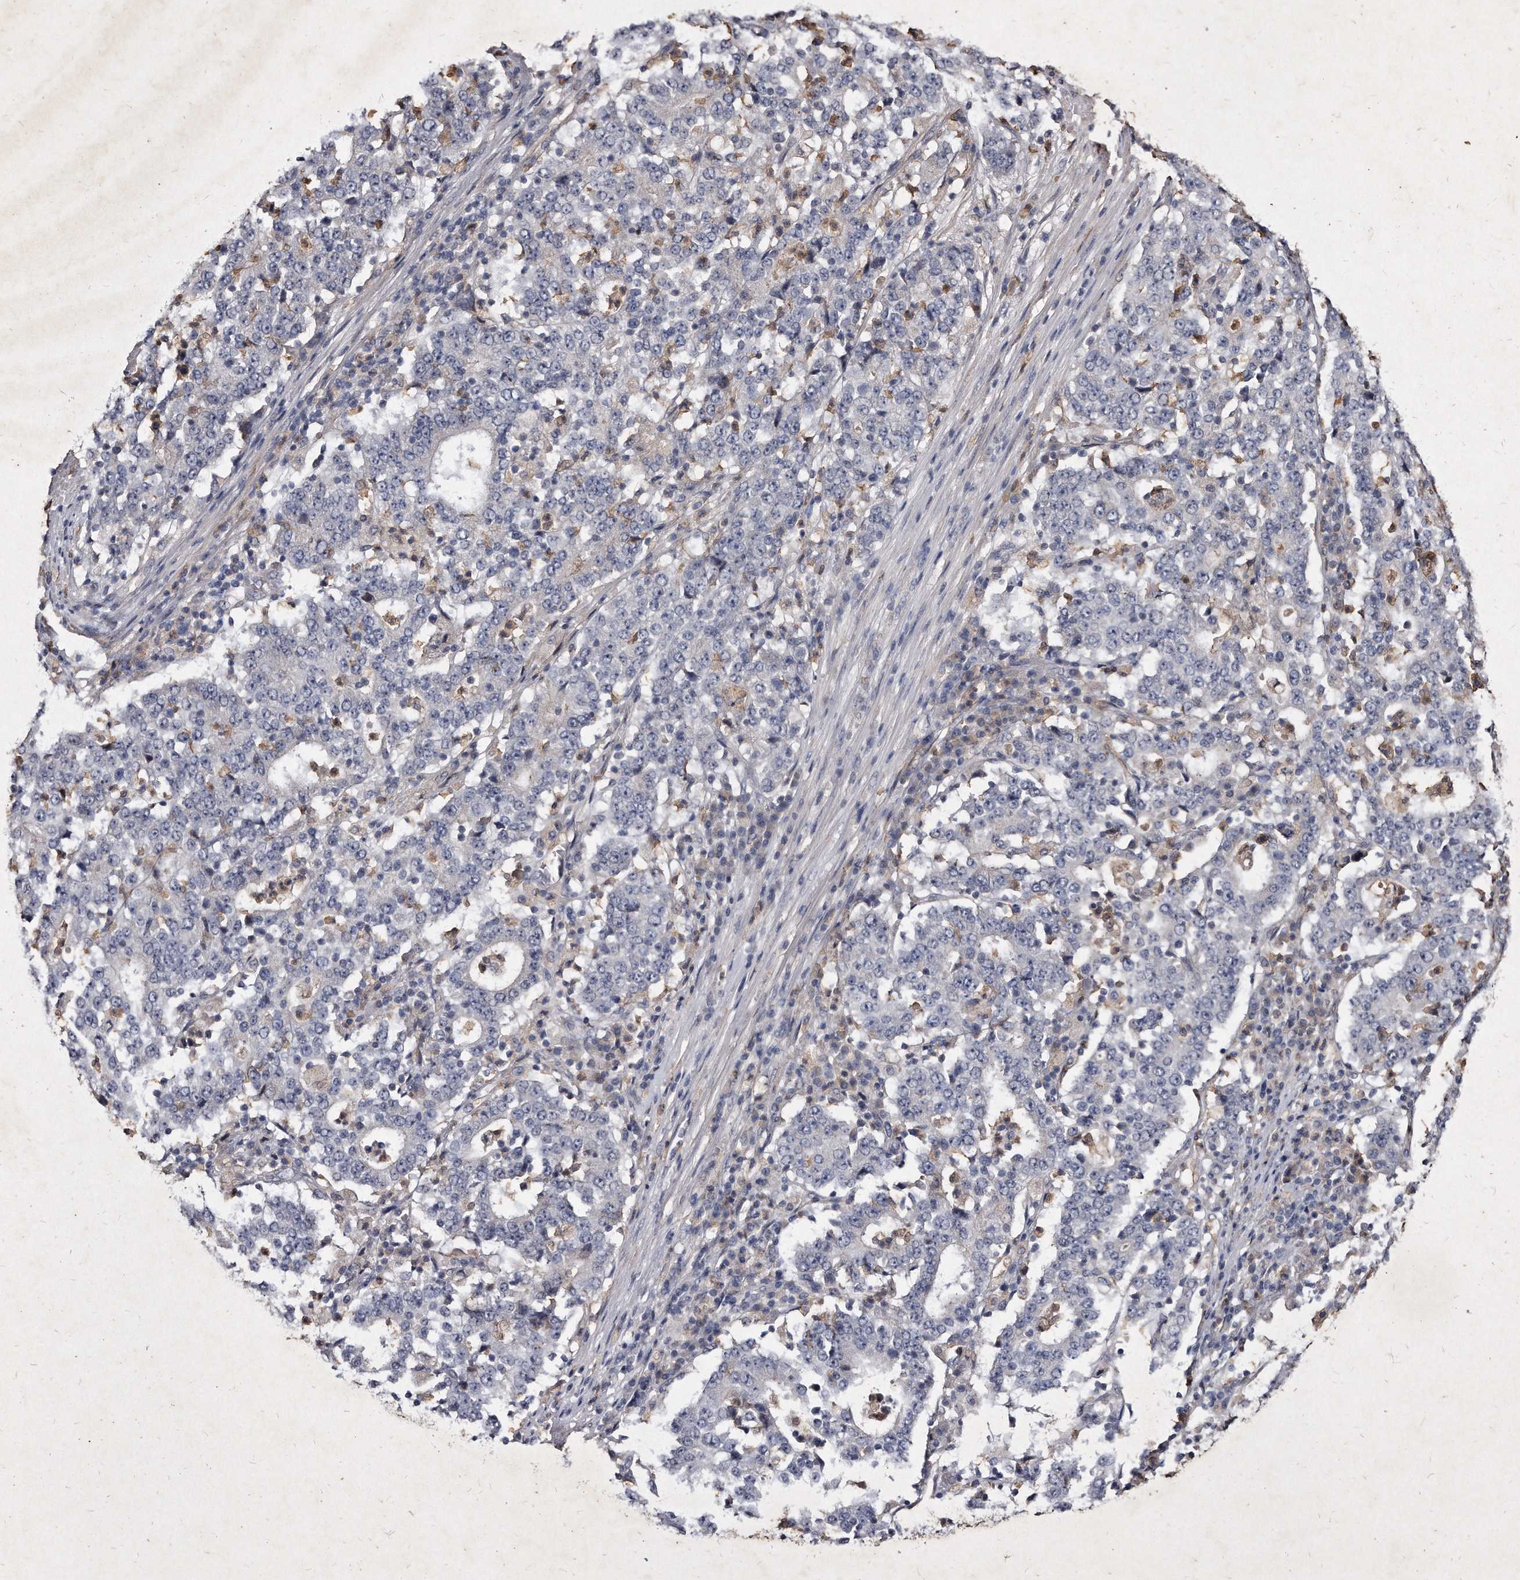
{"staining": {"intensity": "negative", "quantity": "none", "location": "none"}, "tissue": "stomach cancer", "cell_type": "Tumor cells", "image_type": "cancer", "snomed": [{"axis": "morphology", "description": "Adenocarcinoma, NOS"}, {"axis": "topography", "description": "Stomach"}], "caption": "Photomicrograph shows no significant protein expression in tumor cells of stomach adenocarcinoma. (Stains: DAB (3,3'-diaminobenzidine) immunohistochemistry with hematoxylin counter stain, Microscopy: brightfield microscopy at high magnification).", "gene": "KLHDC3", "patient": {"sex": "male", "age": 59}}